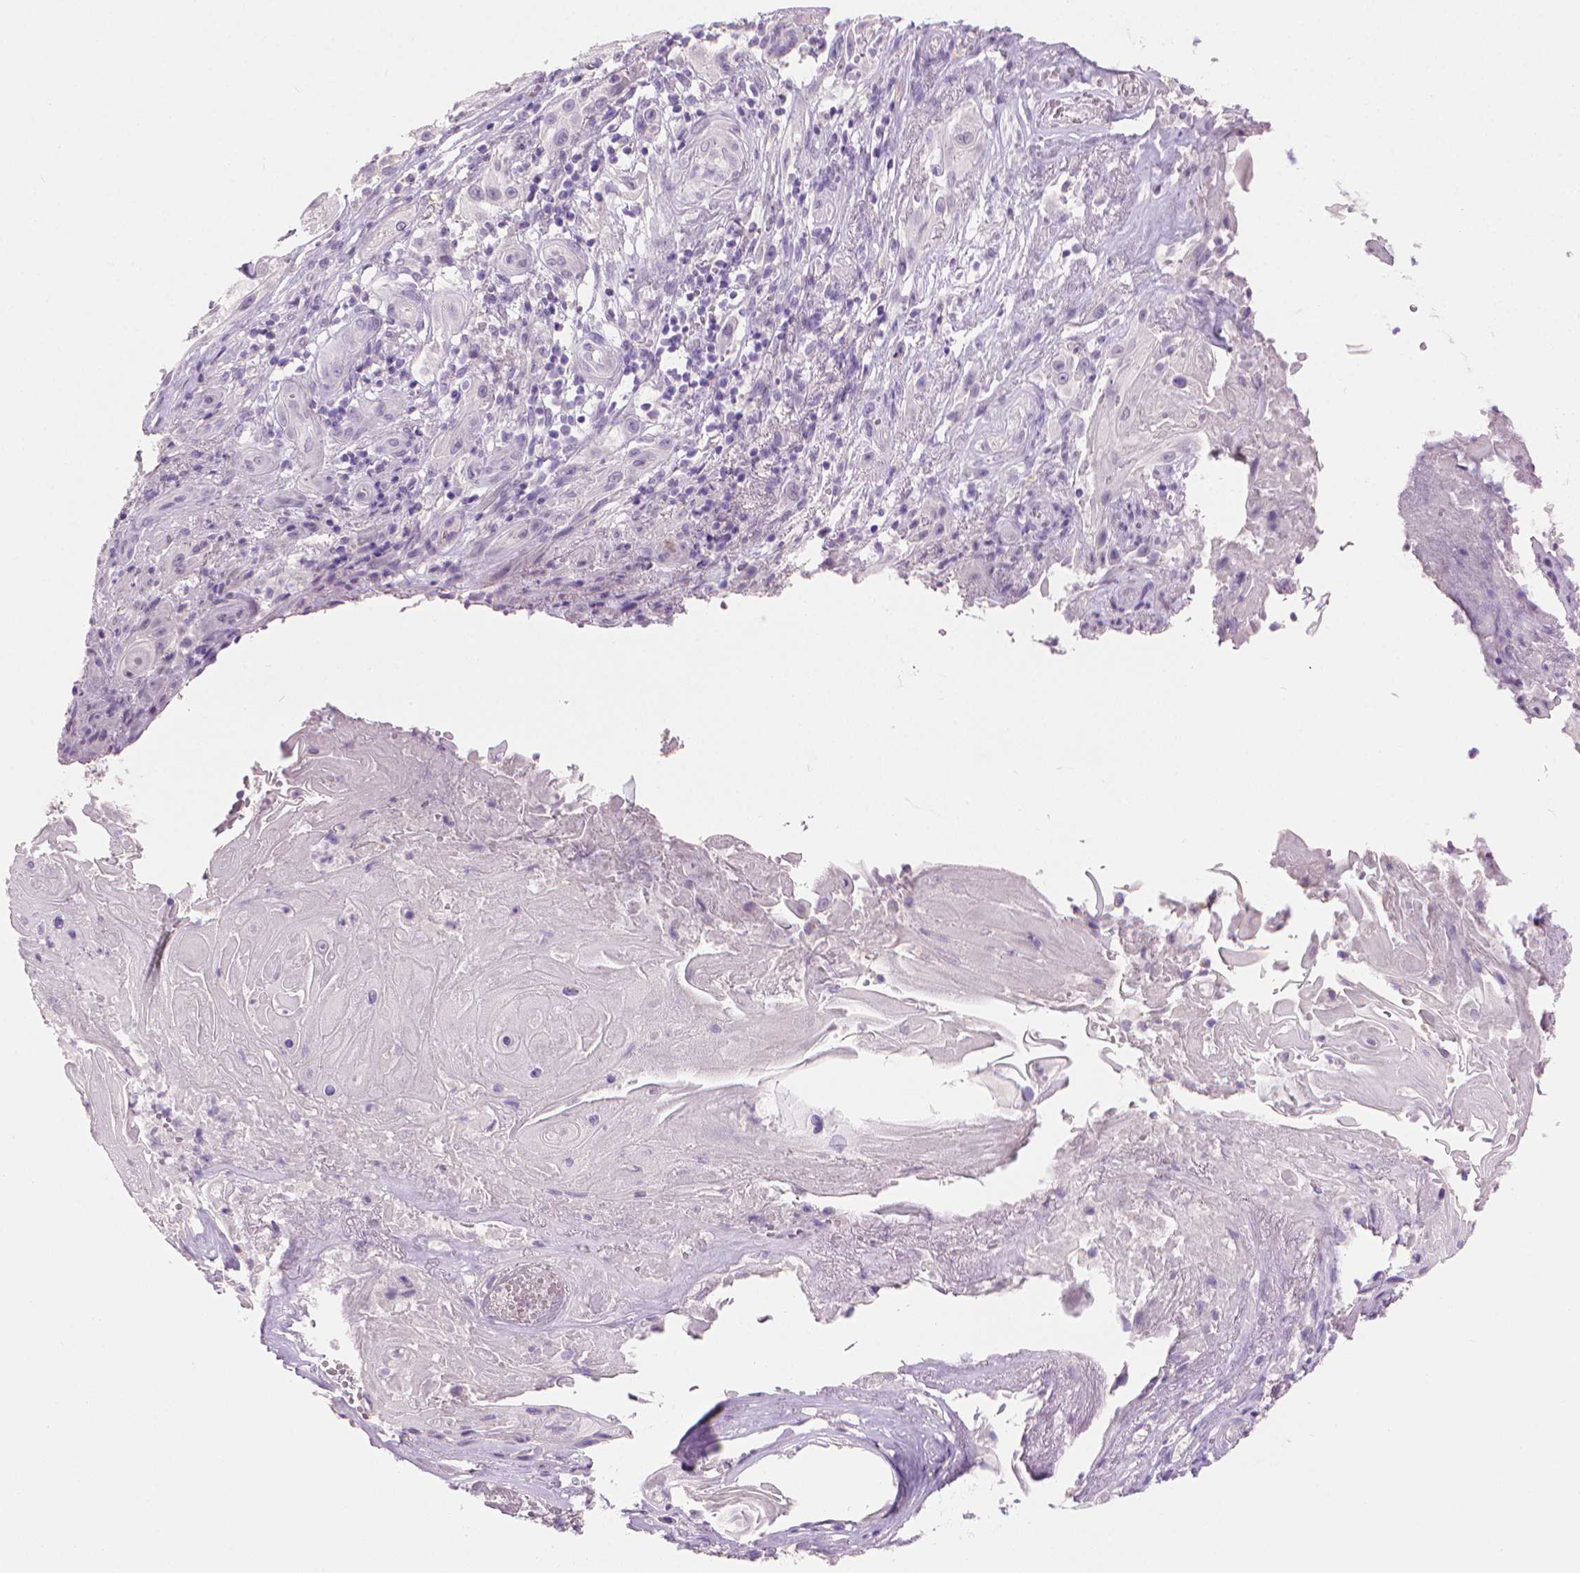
{"staining": {"intensity": "negative", "quantity": "none", "location": "none"}, "tissue": "skin cancer", "cell_type": "Tumor cells", "image_type": "cancer", "snomed": [{"axis": "morphology", "description": "Squamous cell carcinoma, NOS"}, {"axis": "topography", "description": "Skin"}], "caption": "DAB immunohistochemical staining of skin squamous cell carcinoma demonstrates no significant positivity in tumor cells.", "gene": "MLANA", "patient": {"sex": "male", "age": 62}}